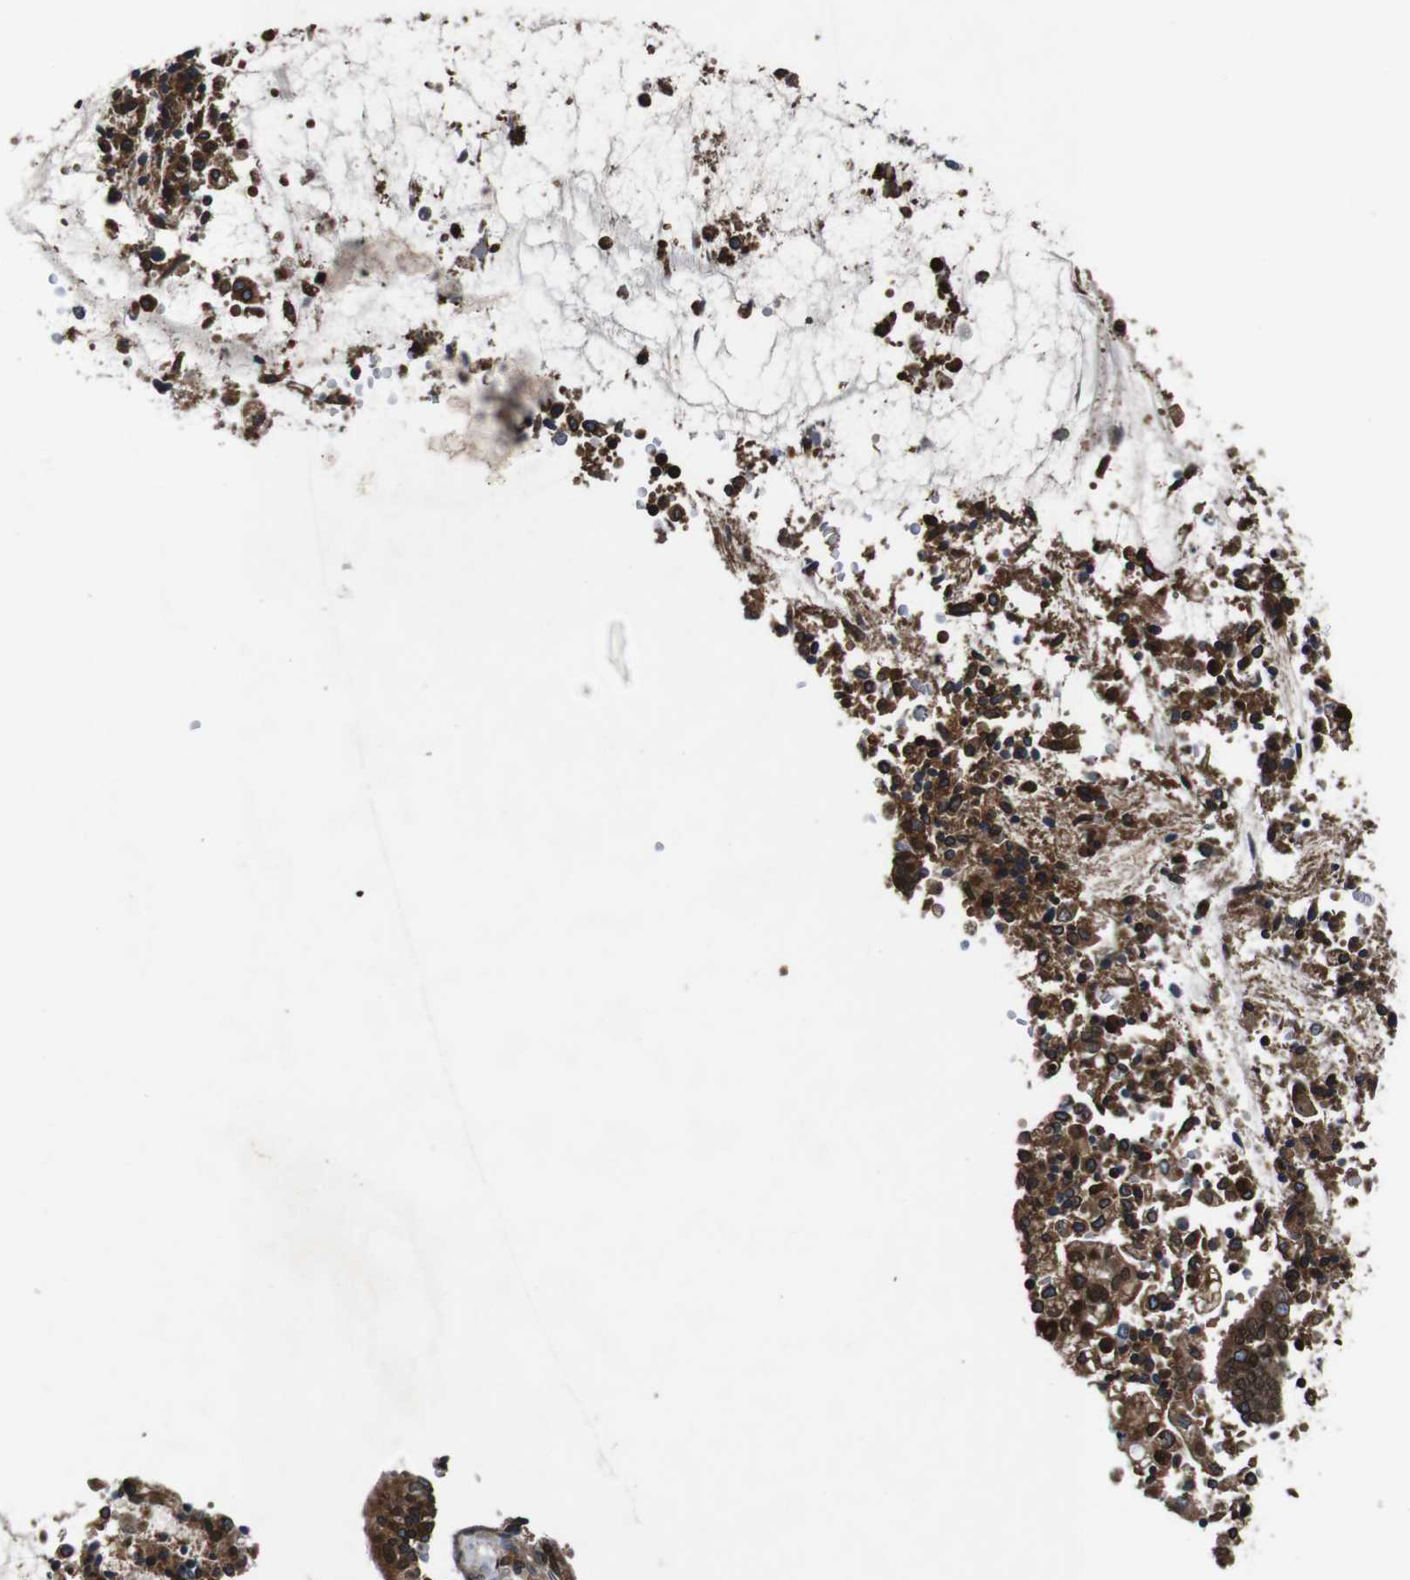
{"staining": {"intensity": "strong", "quantity": ">75%", "location": "cytoplasmic/membranous,nuclear"}, "tissue": "cervical cancer", "cell_type": "Tumor cells", "image_type": "cancer", "snomed": [{"axis": "morphology", "description": "Adenocarcinoma, NOS"}, {"axis": "topography", "description": "Cervix"}], "caption": "Cervical adenocarcinoma stained with DAB IHC demonstrates high levels of strong cytoplasmic/membranous and nuclear staining in approximately >75% of tumor cells.", "gene": "ANXA1", "patient": {"sex": "female", "age": 44}}